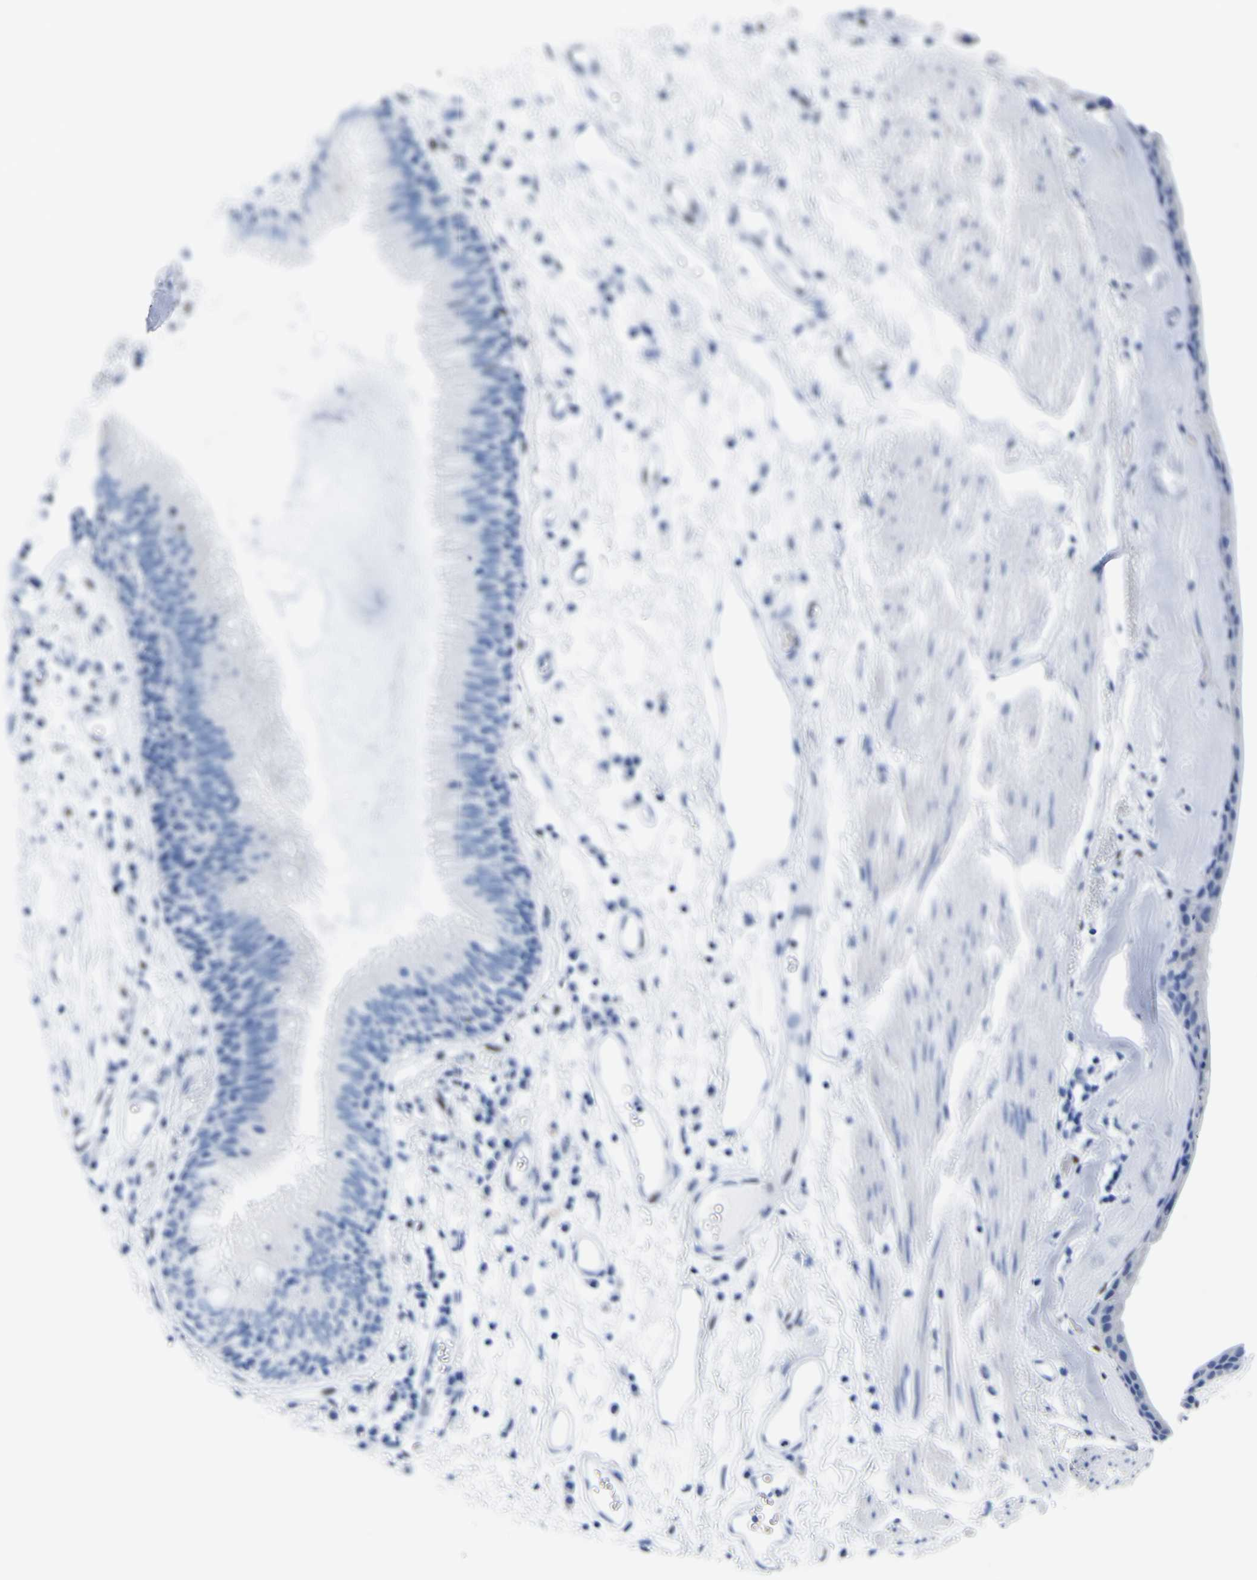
{"staining": {"intensity": "negative", "quantity": "none", "location": "none"}, "tissue": "bronchus", "cell_type": "Respiratory epithelial cells", "image_type": "normal", "snomed": [{"axis": "morphology", "description": "Normal tissue, NOS"}, {"axis": "morphology", "description": "Adenocarcinoma, NOS"}, {"axis": "topography", "description": "Bronchus"}, {"axis": "topography", "description": "Lung"}], "caption": "Respiratory epithelial cells show no significant expression in unremarkable bronchus. The staining was performed using DAB (3,3'-diaminobenzidine) to visualize the protein expression in brown, while the nuclei were stained in blue with hematoxylin (Magnification: 20x).", "gene": "DACH1", "patient": {"sex": "female", "age": 54}}